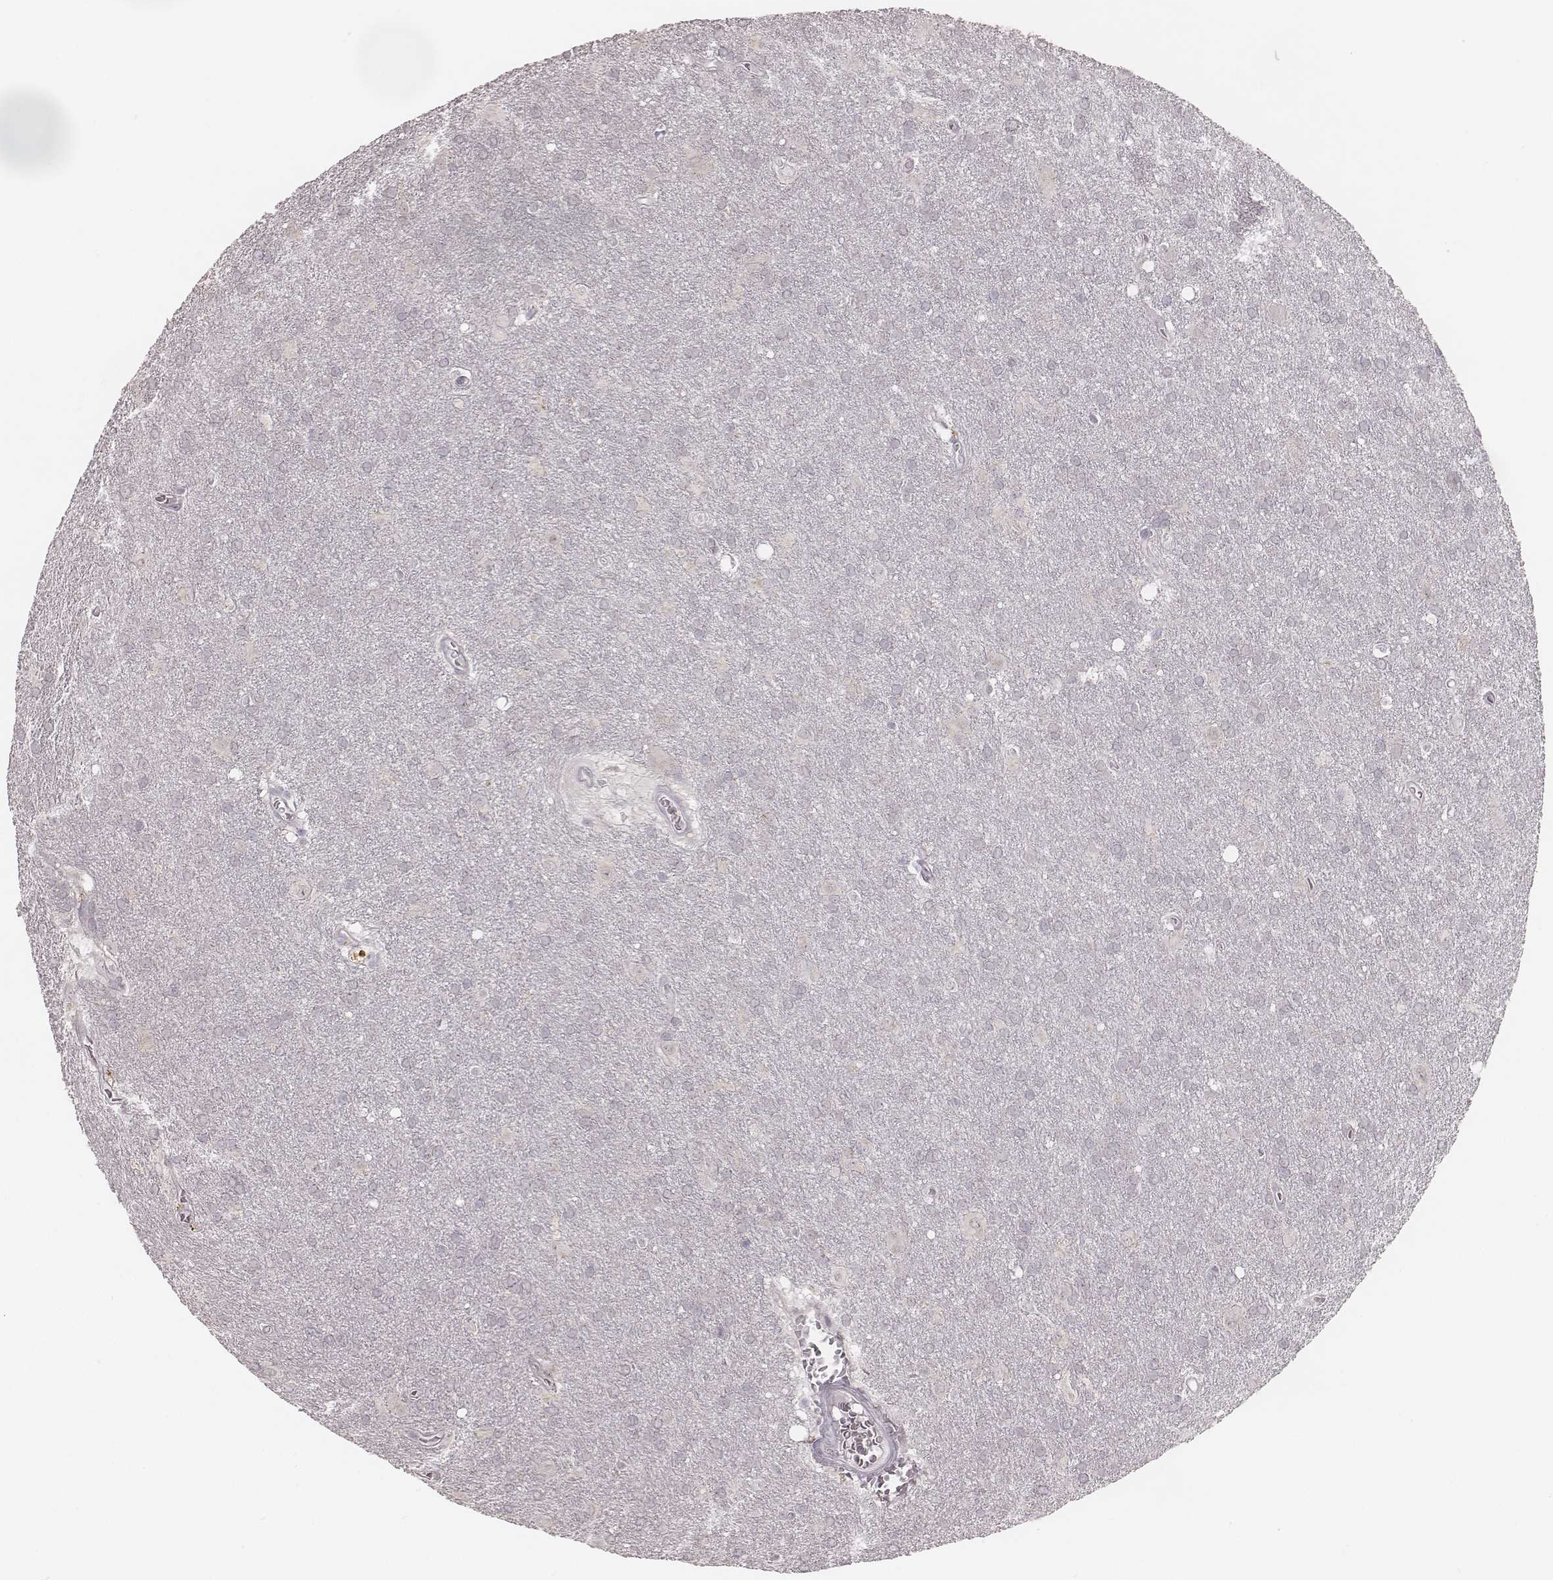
{"staining": {"intensity": "negative", "quantity": "none", "location": "none"}, "tissue": "glioma", "cell_type": "Tumor cells", "image_type": "cancer", "snomed": [{"axis": "morphology", "description": "Glioma, malignant, Low grade"}, {"axis": "topography", "description": "Brain"}], "caption": "DAB (3,3'-diaminobenzidine) immunohistochemical staining of human glioma reveals no significant staining in tumor cells. (Stains: DAB (3,3'-diaminobenzidine) IHC with hematoxylin counter stain, Microscopy: brightfield microscopy at high magnification).", "gene": "ACACB", "patient": {"sex": "male", "age": 58}}